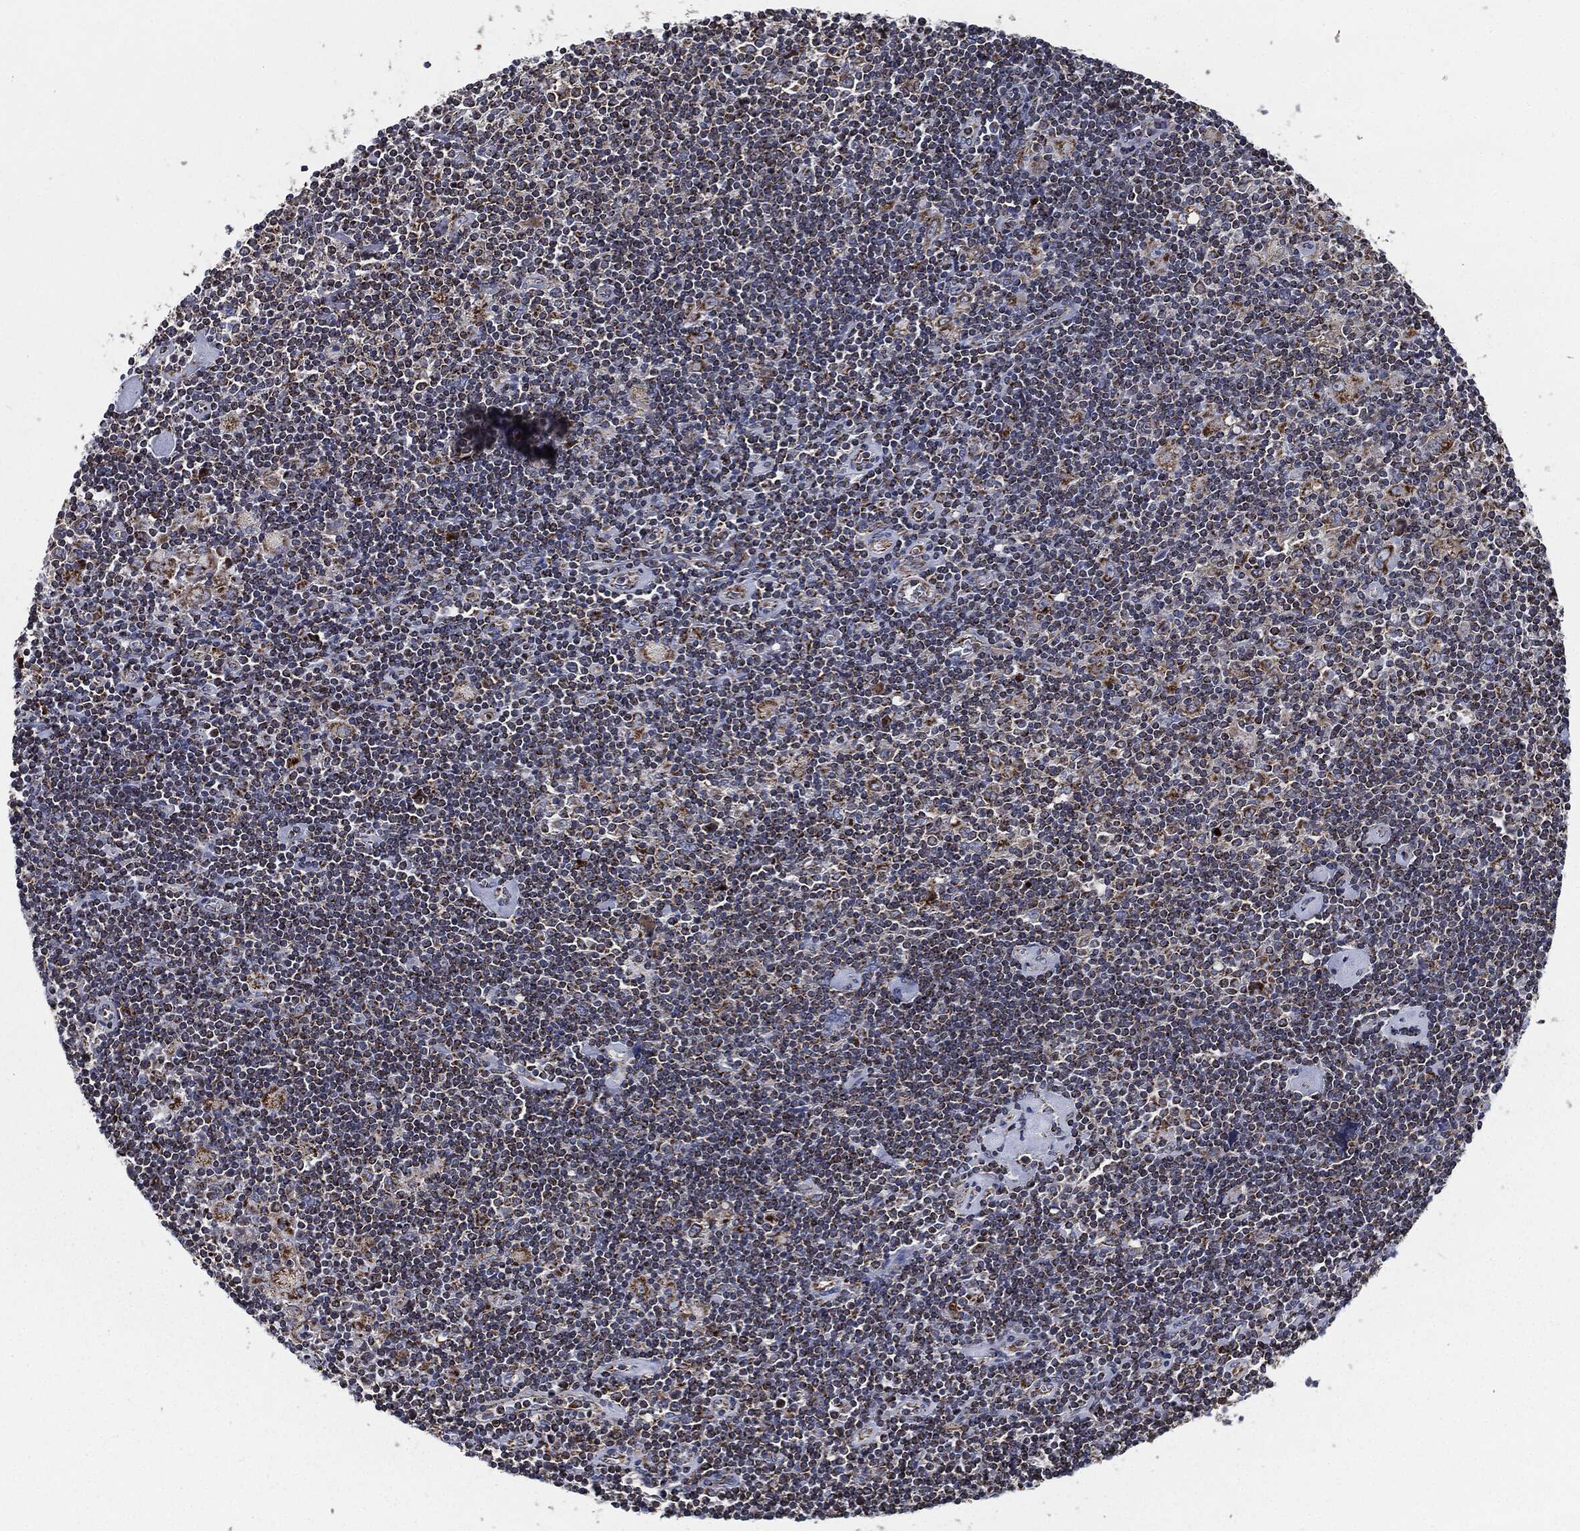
{"staining": {"intensity": "moderate", "quantity": ">75%", "location": "cytoplasmic/membranous"}, "tissue": "lymphoma", "cell_type": "Tumor cells", "image_type": "cancer", "snomed": [{"axis": "morphology", "description": "Hodgkin's disease, NOS"}, {"axis": "topography", "description": "Lymph node"}], "caption": "This image demonstrates lymphoma stained with immunohistochemistry to label a protein in brown. The cytoplasmic/membranous of tumor cells show moderate positivity for the protein. Nuclei are counter-stained blue.", "gene": "NDUFV2", "patient": {"sex": "male", "age": 40}}